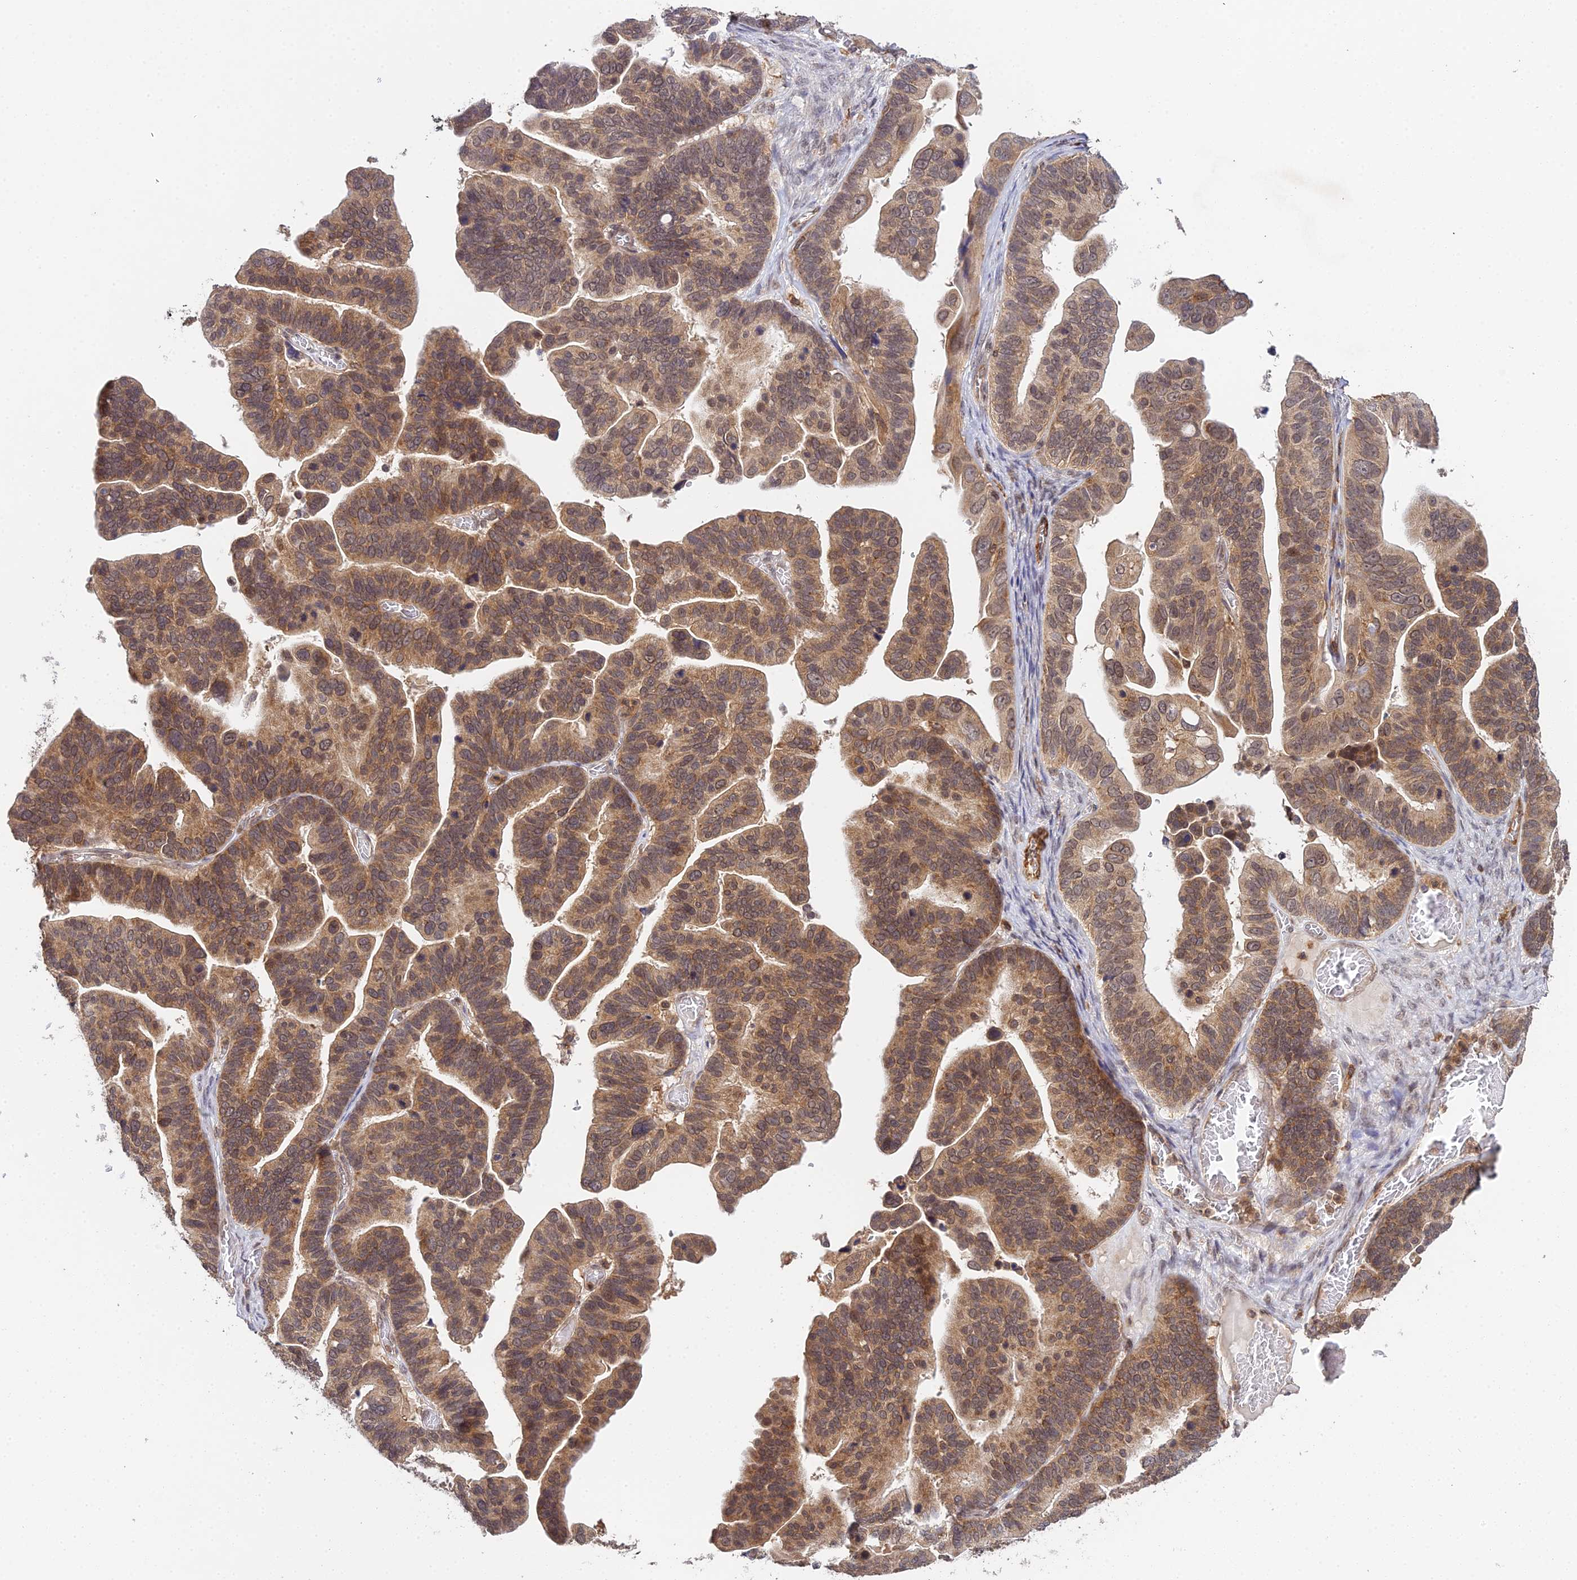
{"staining": {"intensity": "moderate", "quantity": ">75%", "location": "cytoplasmic/membranous,nuclear"}, "tissue": "ovarian cancer", "cell_type": "Tumor cells", "image_type": "cancer", "snomed": [{"axis": "morphology", "description": "Cystadenocarcinoma, serous, NOS"}, {"axis": "topography", "description": "Ovary"}], "caption": "The photomicrograph shows immunohistochemical staining of ovarian serous cystadenocarcinoma. There is moderate cytoplasmic/membranous and nuclear positivity is appreciated in approximately >75% of tumor cells.", "gene": "TPRX1", "patient": {"sex": "female", "age": 56}}